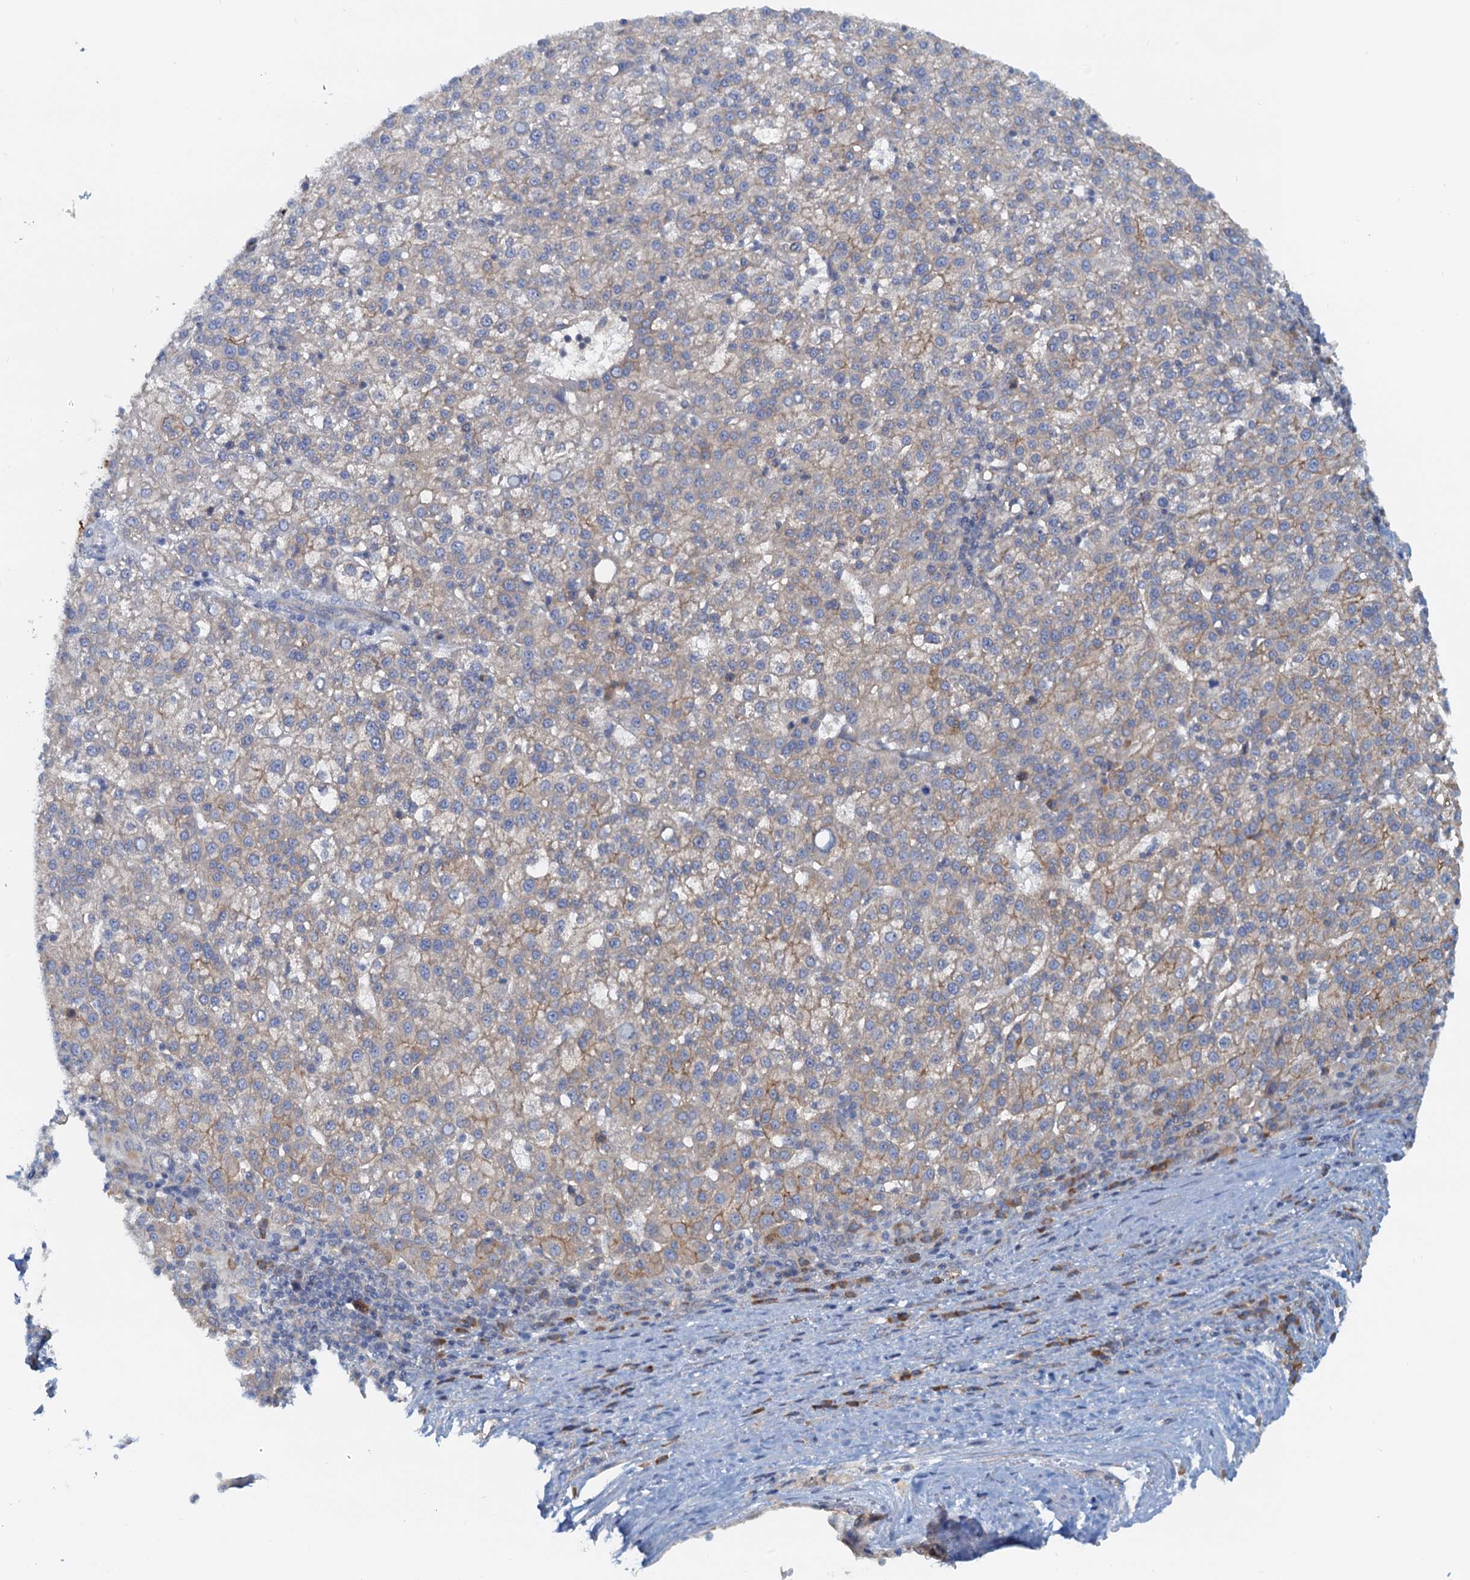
{"staining": {"intensity": "weak", "quantity": "<25%", "location": "cytoplasmic/membranous"}, "tissue": "liver cancer", "cell_type": "Tumor cells", "image_type": "cancer", "snomed": [{"axis": "morphology", "description": "Carcinoma, Hepatocellular, NOS"}, {"axis": "topography", "description": "Liver"}], "caption": "The immunohistochemistry photomicrograph has no significant positivity in tumor cells of liver hepatocellular carcinoma tissue.", "gene": "NIPAL3", "patient": {"sex": "female", "age": 58}}